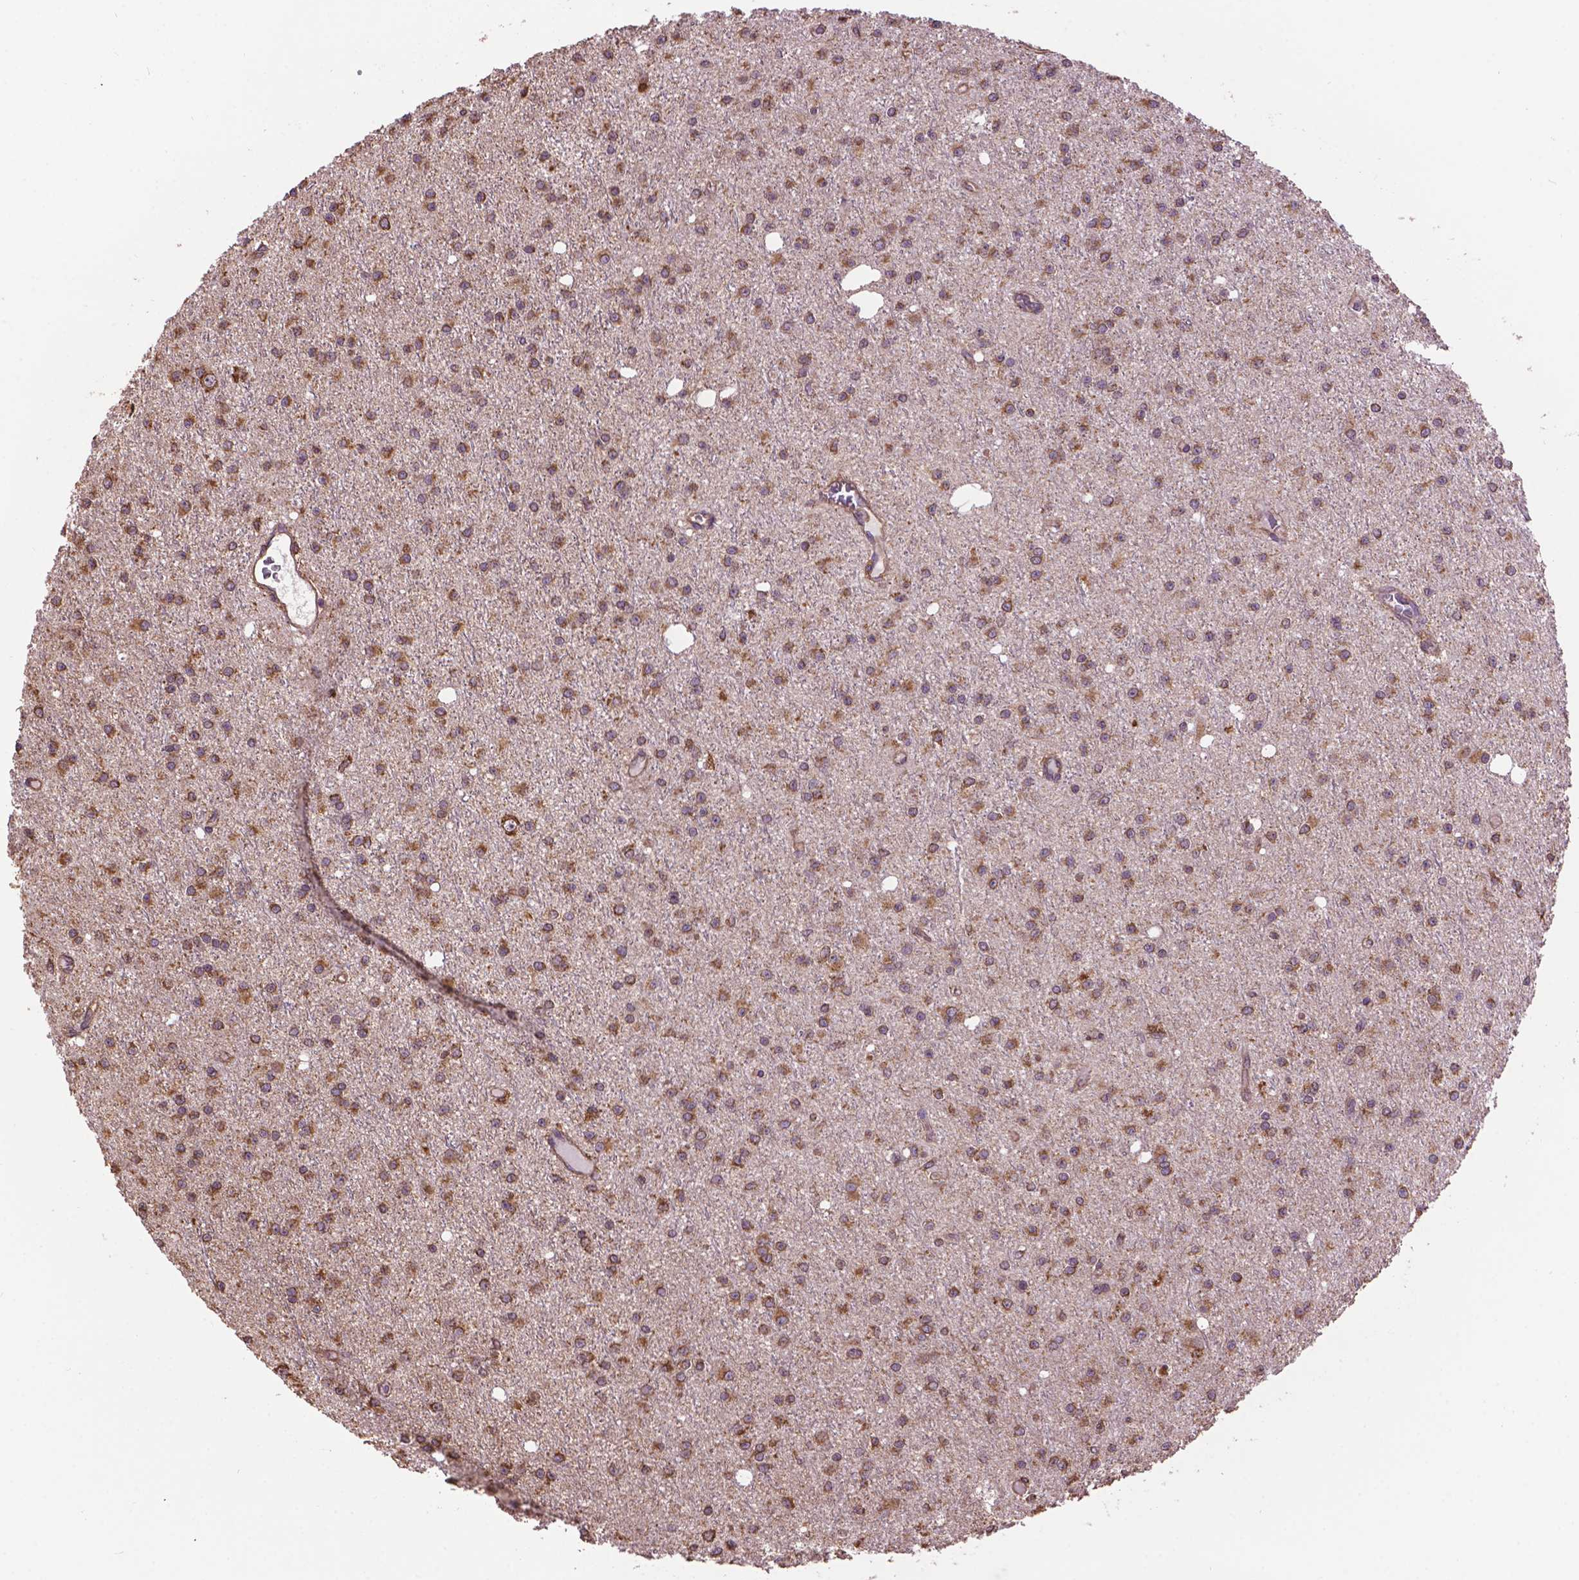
{"staining": {"intensity": "moderate", "quantity": ">75%", "location": "cytoplasmic/membranous"}, "tissue": "glioma", "cell_type": "Tumor cells", "image_type": "cancer", "snomed": [{"axis": "morphology", "description": "Glioma, malignant, Low grade"}, {"axis": "topography", "description": "Brain"}], "caption": "Protein expression by IHC exhibits moderate cytoplasmic/membranous staining in approximately >75% of tumor cells in malignant glioma (low-grade).", "gene": "PPP2R5E", "patient": {"sex": "male", "age": 27}}